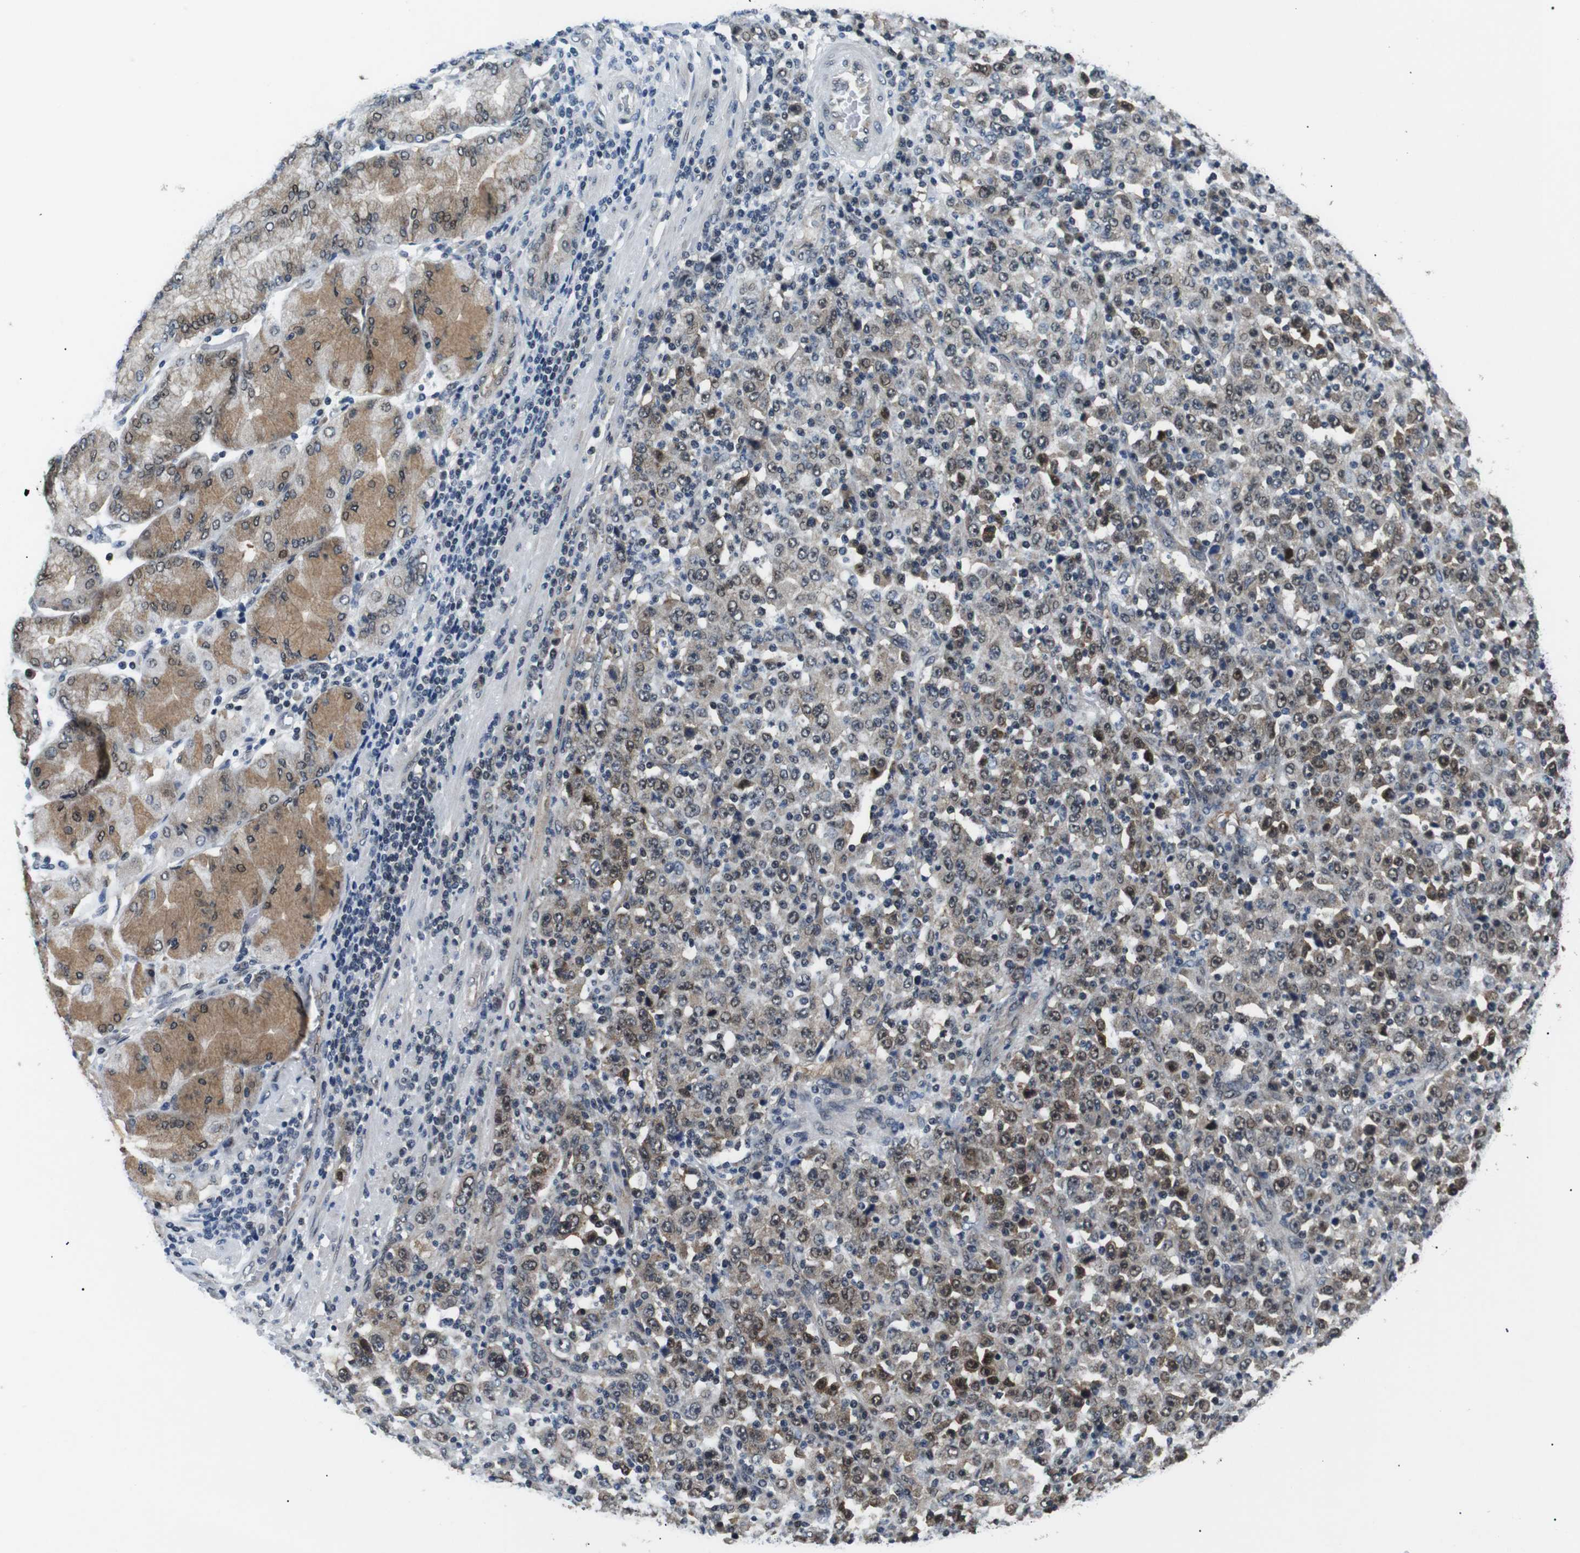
{"staining": {"intensity": "moderate", "quantity": ">75%", "location": "cytoplasmic/membranous,nuclear"}, "tissue": "stomach cancer", "cell_type": "Tumor cells", "image_type": "cancer", "snomed": [{"axis": "morphology", "description": "Normal tissue, NOS"}, {"axis": "morphology", "description": "Adenocarcinoma, NOS"}, {"axis": "topography", "description": "Stomach, upper"}, {"axis": "topography", "description": "Stomach"}], "caption": "Stomach adenocarcinoma was stained to show a protein in brown. There is medium levels of moderate cytoplasmic/membranous and nuclear positivity in approximately >75% of tumor cells. (Brightfield microscopy of DAB IHC at high magnification).", "gene": "SKP1", "patient": {"sex": "male", "age": 59}}